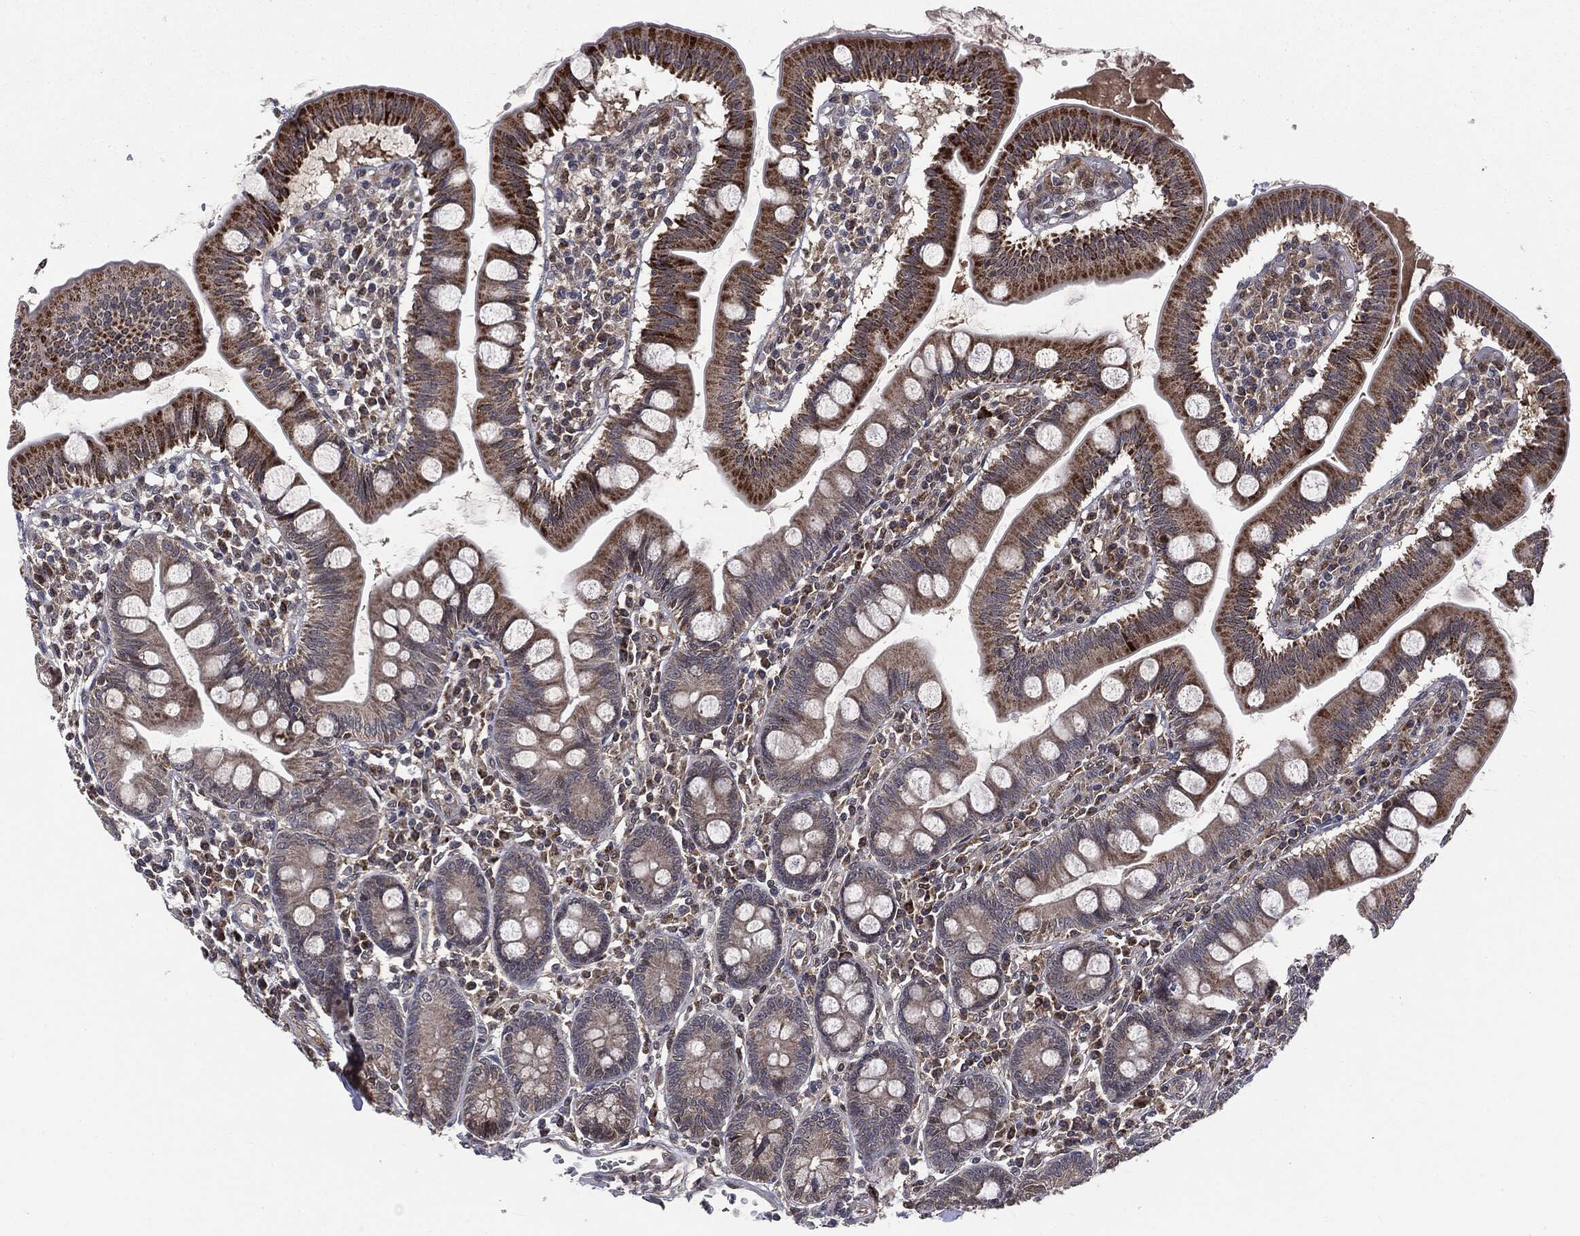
{"staining": {"intensity": "moderate", "quantity": "25%-75%", "location": "cytoplasmic/membranous"}, "tissue": "small intestine", "cell_type": "Glandular cells", "image_type": "normal", "snomed": [{"axis": "morphology", "description": "Normal tissue, NOS"}, {"axis": "topography", "description": "Small intestine"}], "caption": "Small intestine was stained to show a protein in brown. There is medium levels of moderate cytoplasmic/membranous staining in about 25%-75% of glandular cells. The protein is shown in brown color, while the nuclei are stained blue.", "gene": "PTPA", "patient": {"sex": "male", "age": 88}}